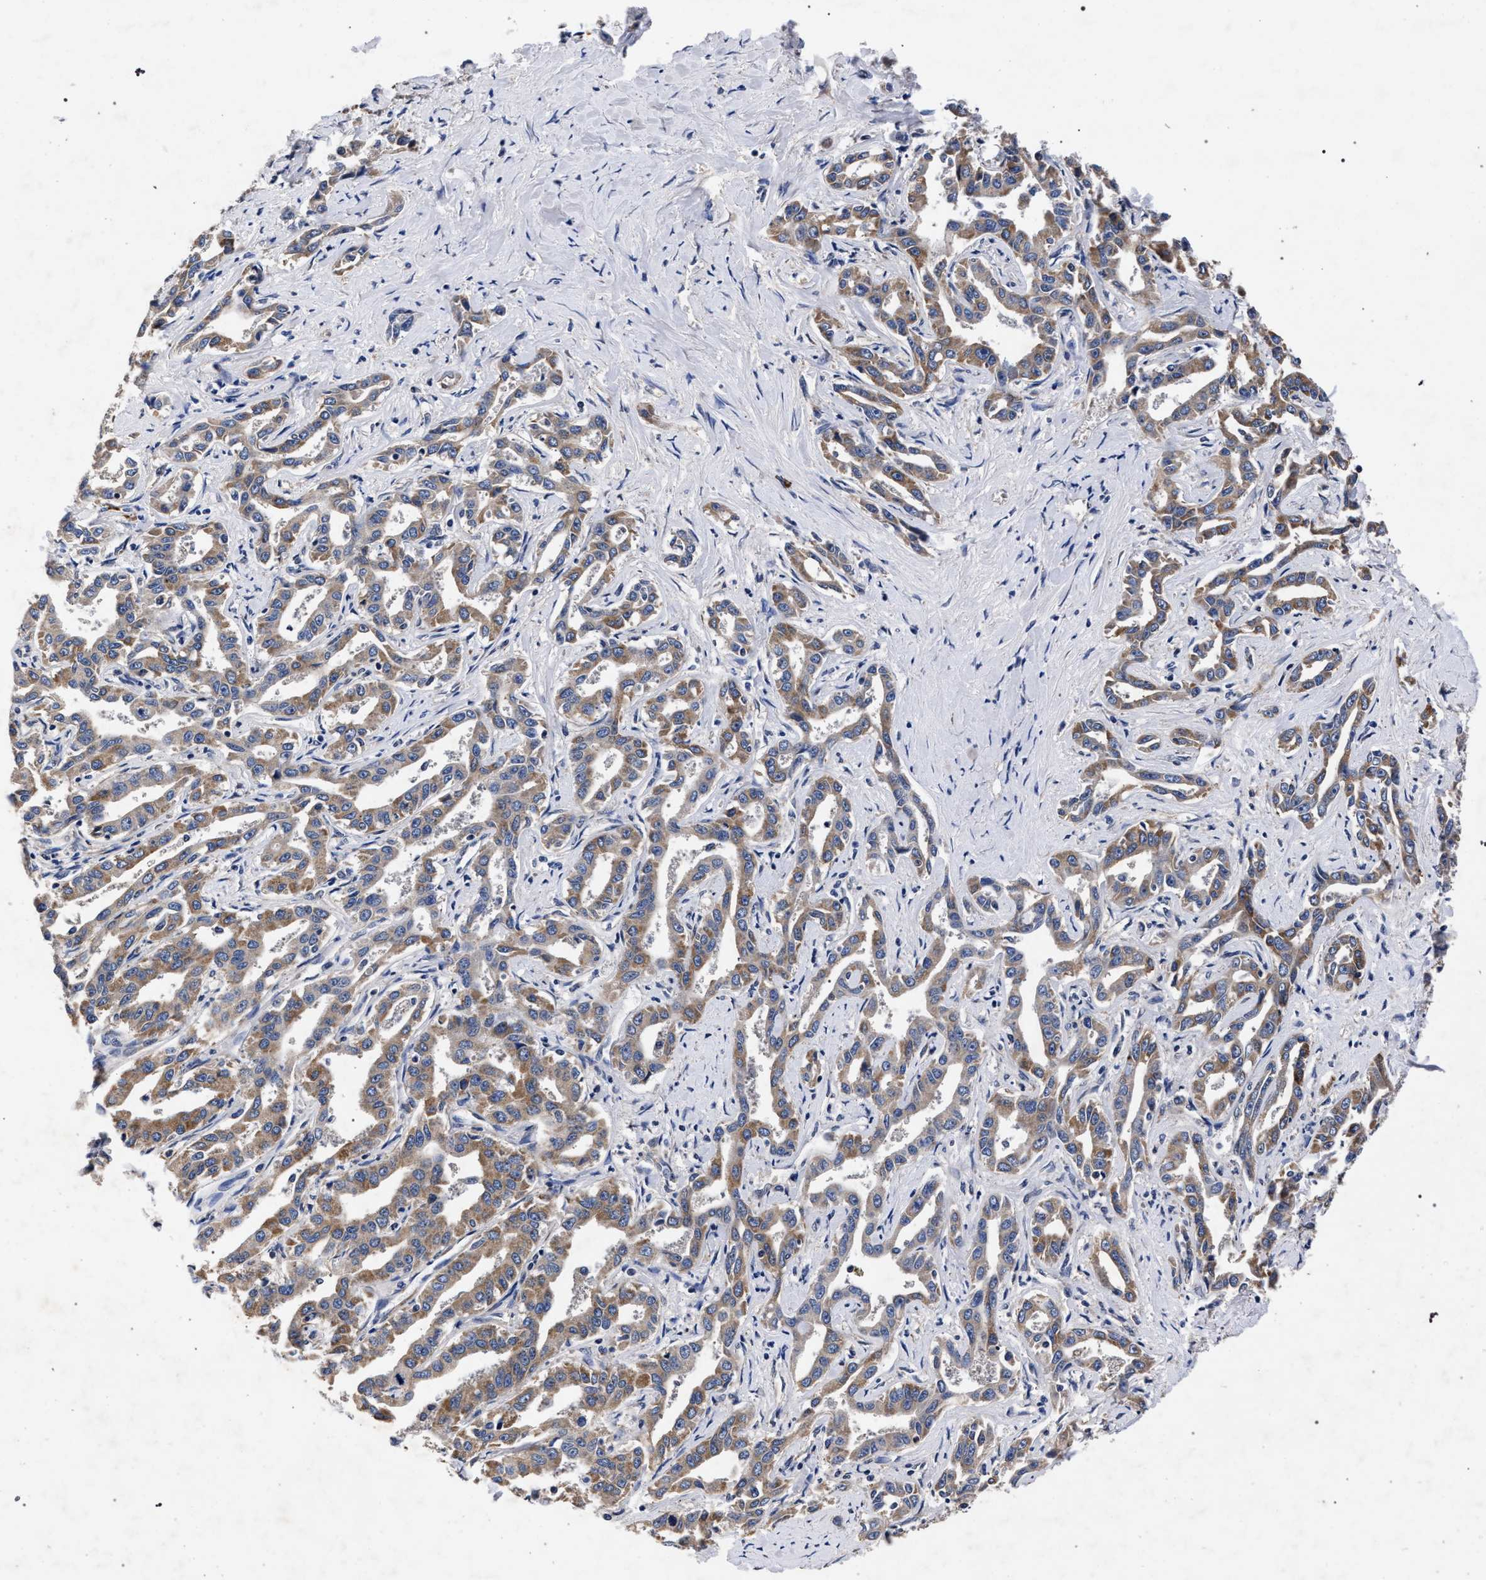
{"staining": {"intensity": "moderate", "quantity": ">75%", "location": "cytoplasmic/membranous"}, "tissue": "liver cancer", "cell_type": "Tumor cells", "image_type": "cancer", "snomed": [{"axis": "morphology", "description": "Cholangiocarcinoma"}, {"axis": "topography", "description": "Liver"}], "caption": "Protein positivity by immunohistochemistry (IHC) demonstrates moderate cytoplasmic/membranous positivity in approximately >75% of tumor cells in liver cholangiocarcinoma. (brown staining indicates protein expression, while blue staining denotes nuclei).", "gene": "CFAP95", "patient": {"sex": "male", "age": 59}}